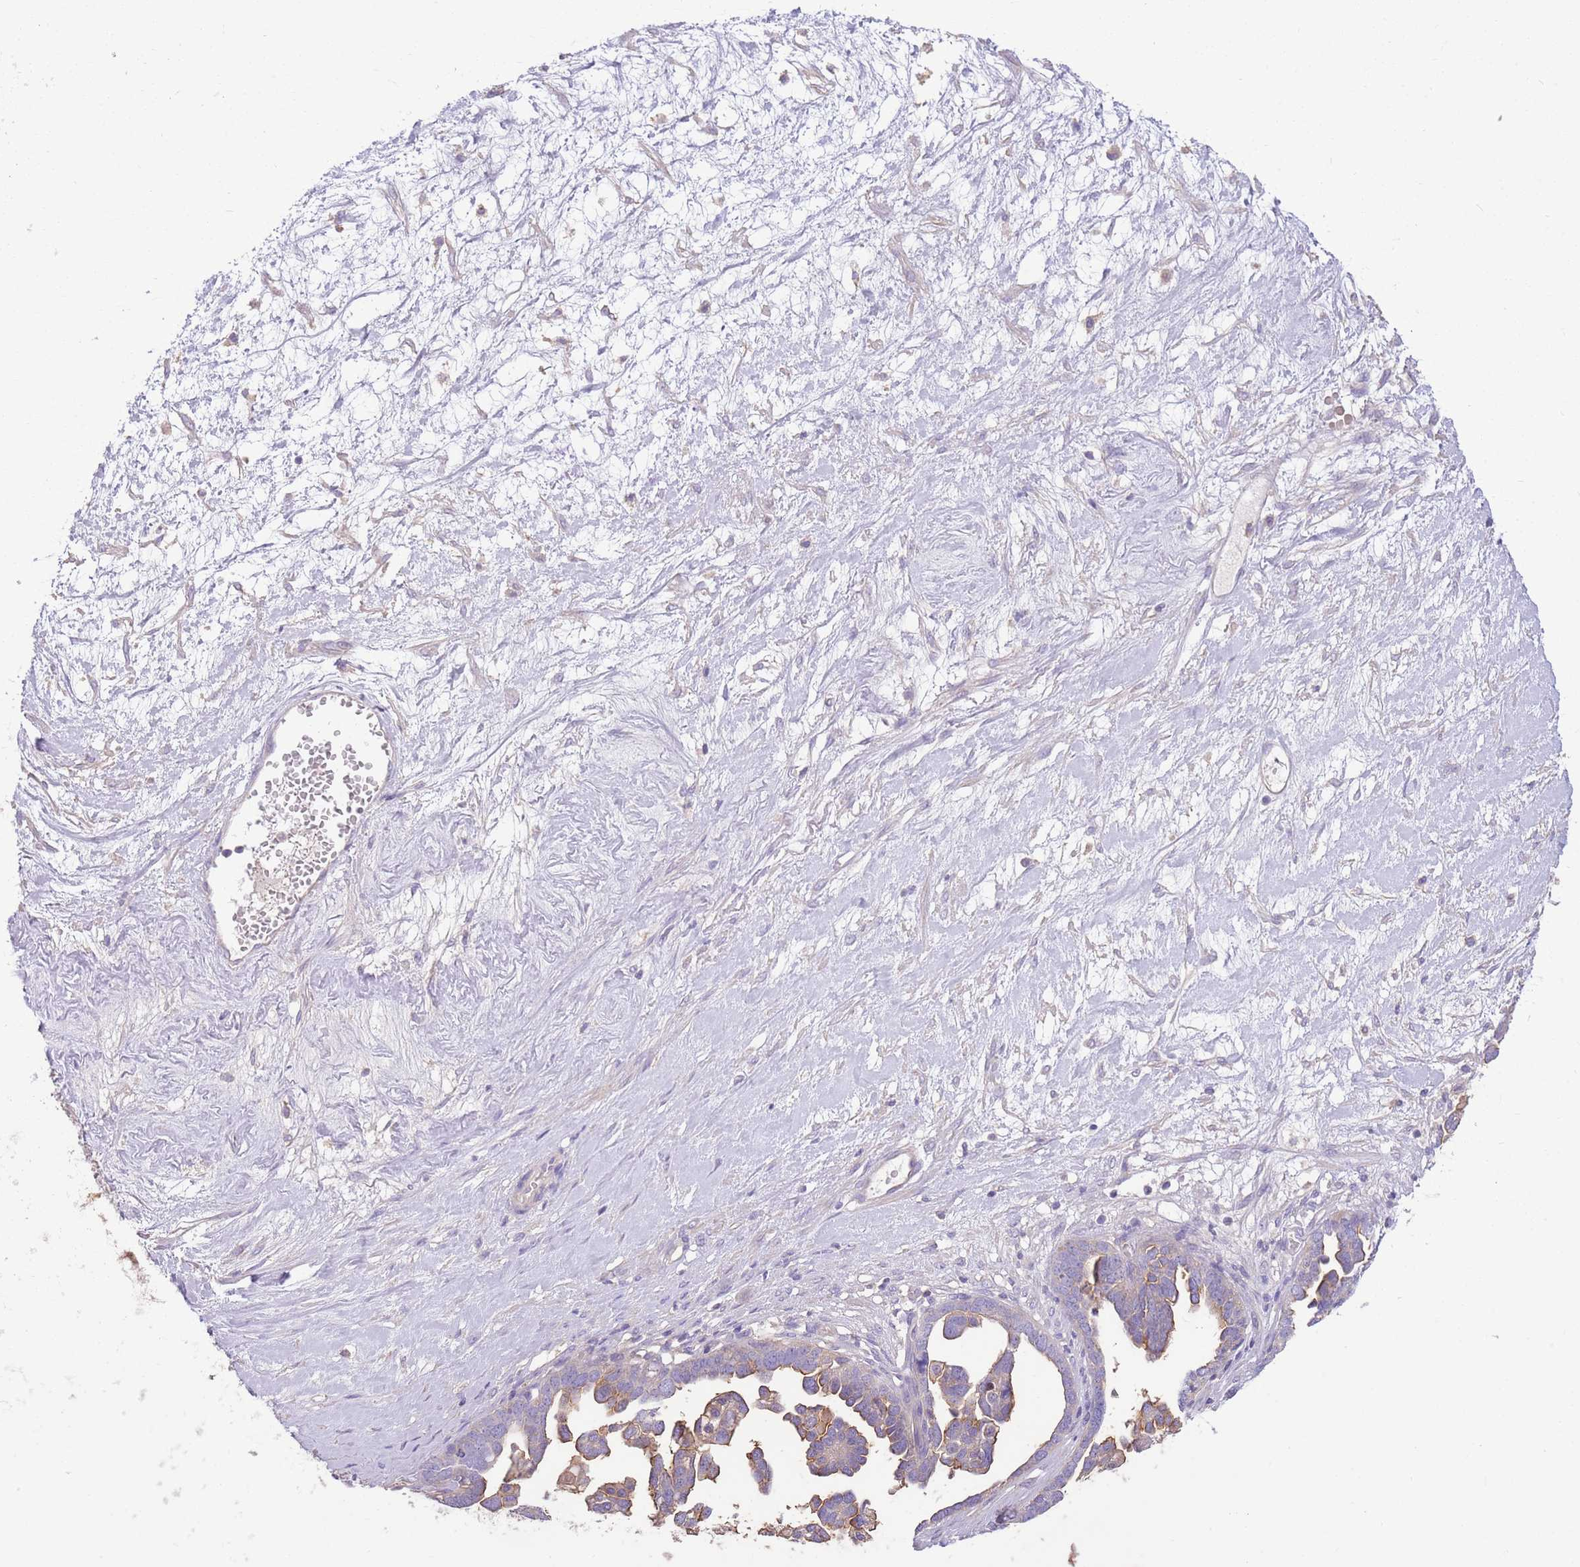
{"staining": {"intensity": "weak", "quantity": "<25%", "location": "cytoplasmic/membranous"}, "tissue": "ovarian cancer", "cell_type": "Tumor cells", "image_type": "cancer", "snomed": [{"axis": "morphology", "description": "Cystadenocarcinoma, serous, NOS"}, {"axis": "topography", "description": "Ovary"}], "caption": "This image is of ovarian cancer (serous cystadenocarcinoma) stained with IHC to label a protein in brown with the nuclei are counter-stained blue. There is no positivity in tumor cells.", "gene": "SFTPA1", "patient": {"sex": "female", "age": 54}}